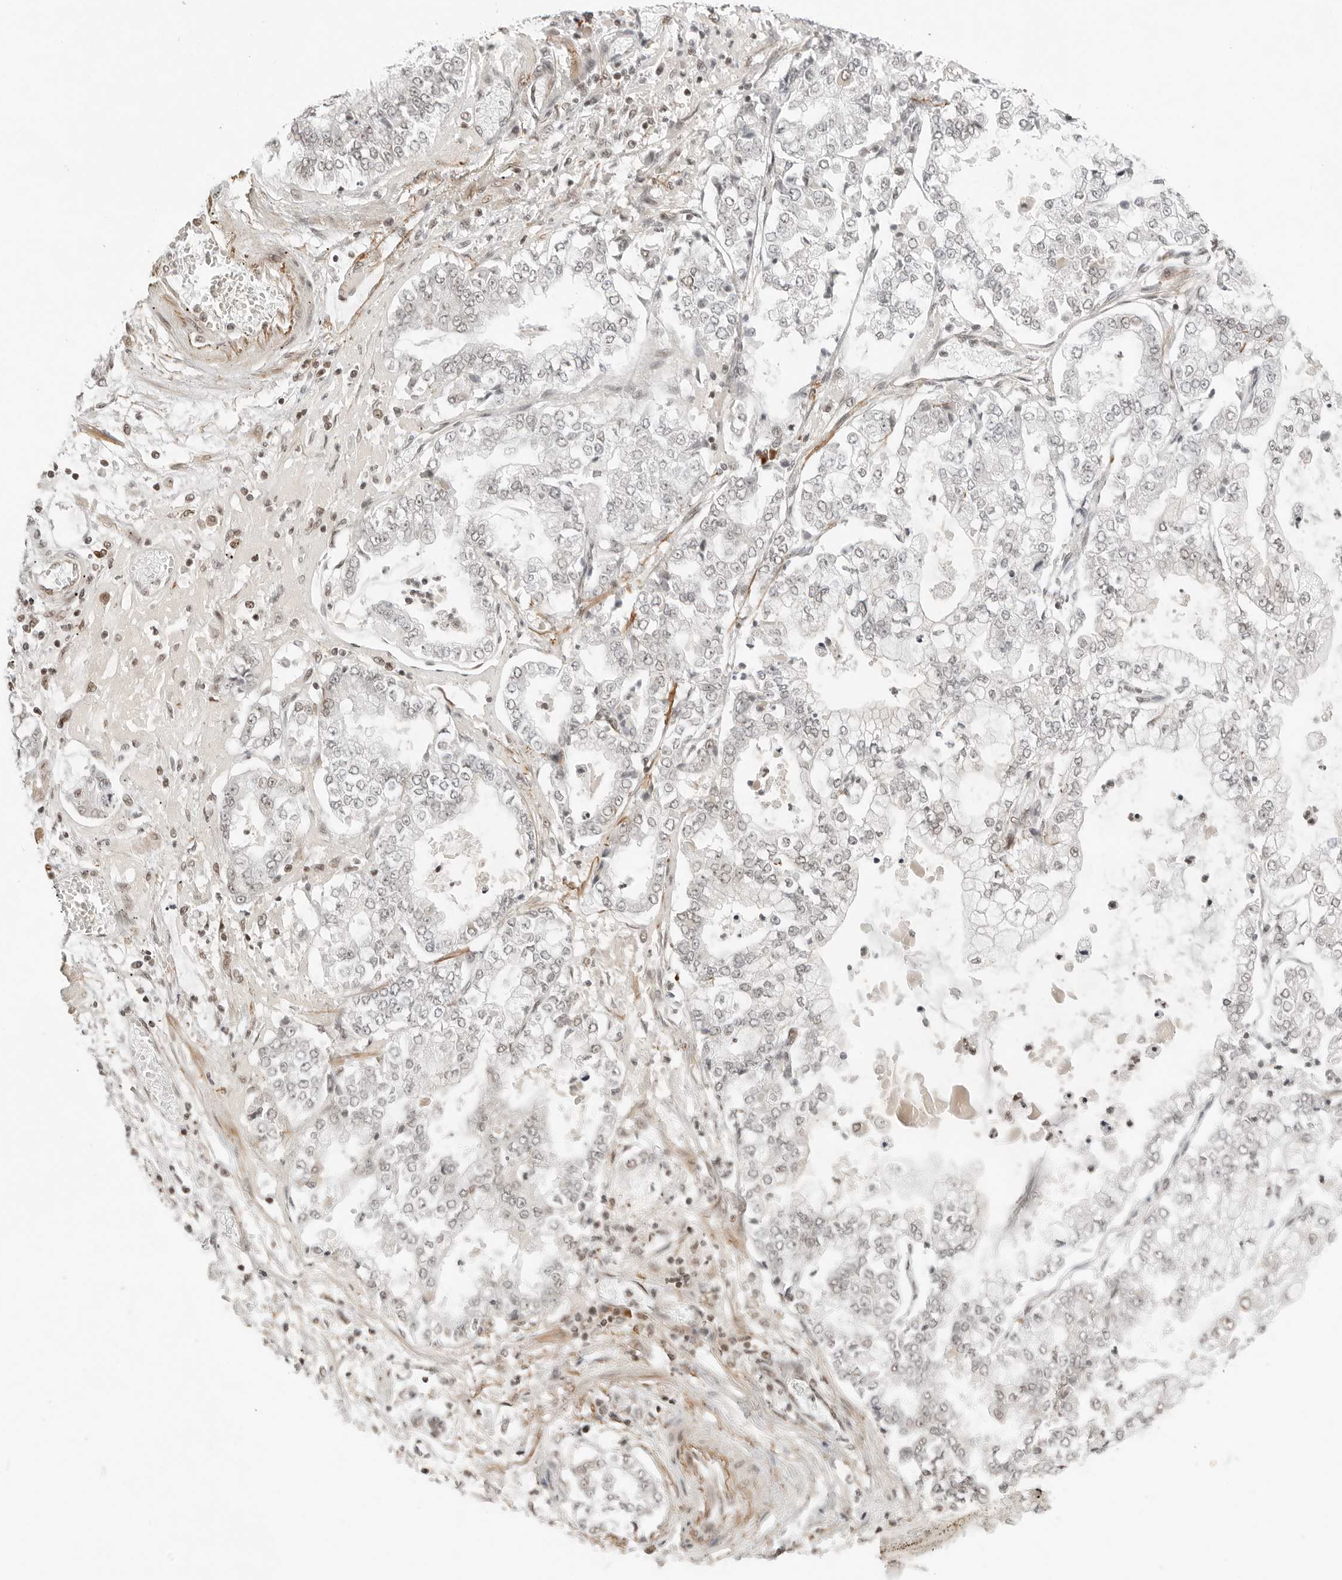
{"staining": {"intensity": "weak", "quantity": "<25%", "location": "nuclear"}, "tissue": "stomach cancer", "cell_type": "Tumor cells", "image_type": "cancer", "snomed": [{"axis": "morphology", "description": "Adenocarcinoma, NOS"}, {"axis": "topography", "description": "Stomach"}], "caption": "There is no significant expression in tumor cells of stomach adenocarcinoma.", "gene": "CRTC2", "patient": {"sex": "male", "age": 76}}